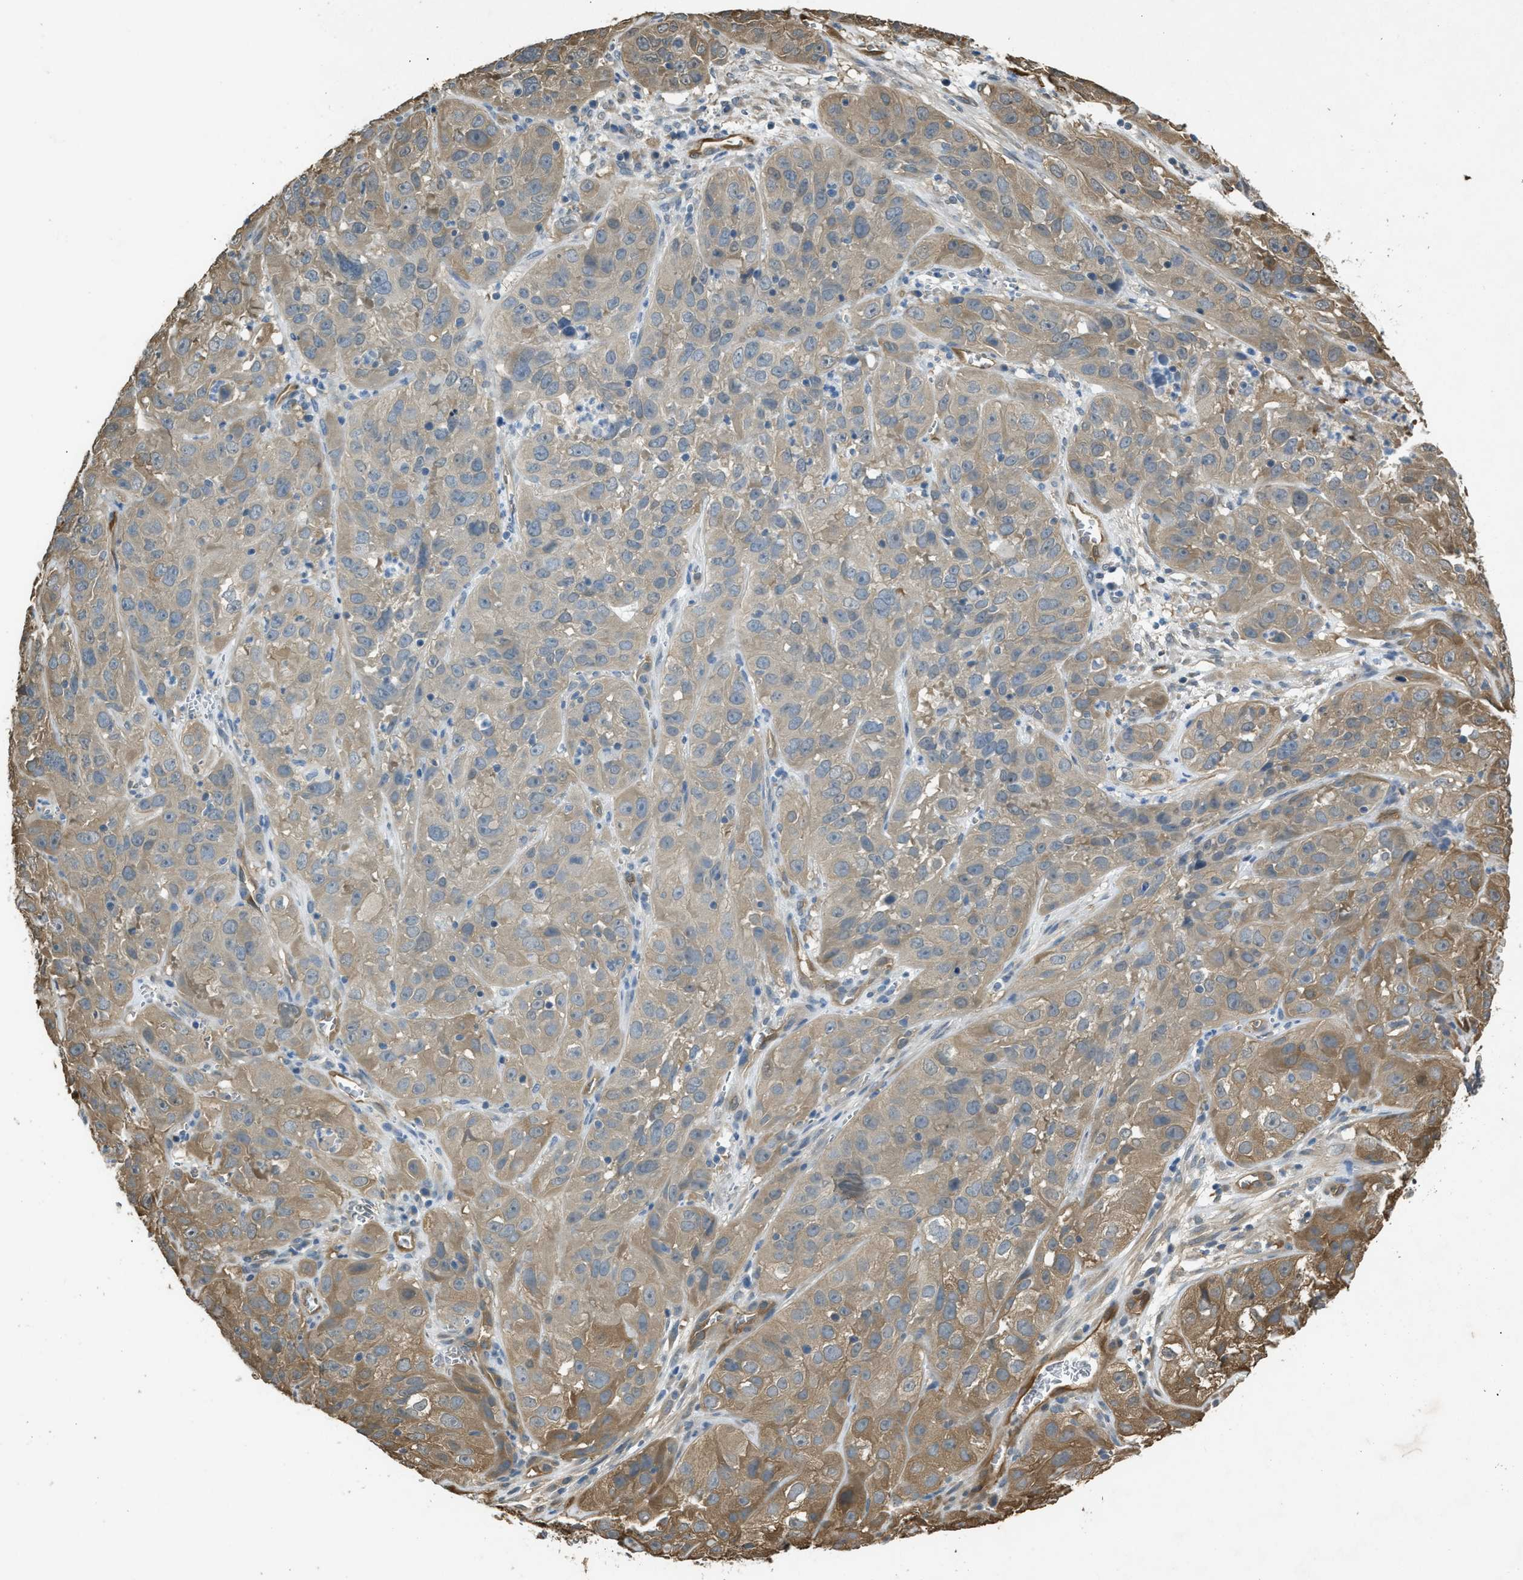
{"staining": {"intensity": "moderate", "quantity": "25%-75%", "location": "cytoplasmic/membranous"}, "tissue": "cervical cancer", "cell_type": "Tumor cells", "image_type": "cancer", "snomed": [{"axis": "morphology", "description": "Squamous cell carcinoma, NOS"}, {"axis": "topography", "description": "Cervix"}], "caption": "Tumor cells show medium levels of moderate cytoplasmic/membranous positivity in about 25%-75% of cells in squamous cell carcinoma (cervical).", "gene": "BAG3", "patient": {"sex": "female", "age": 32}}